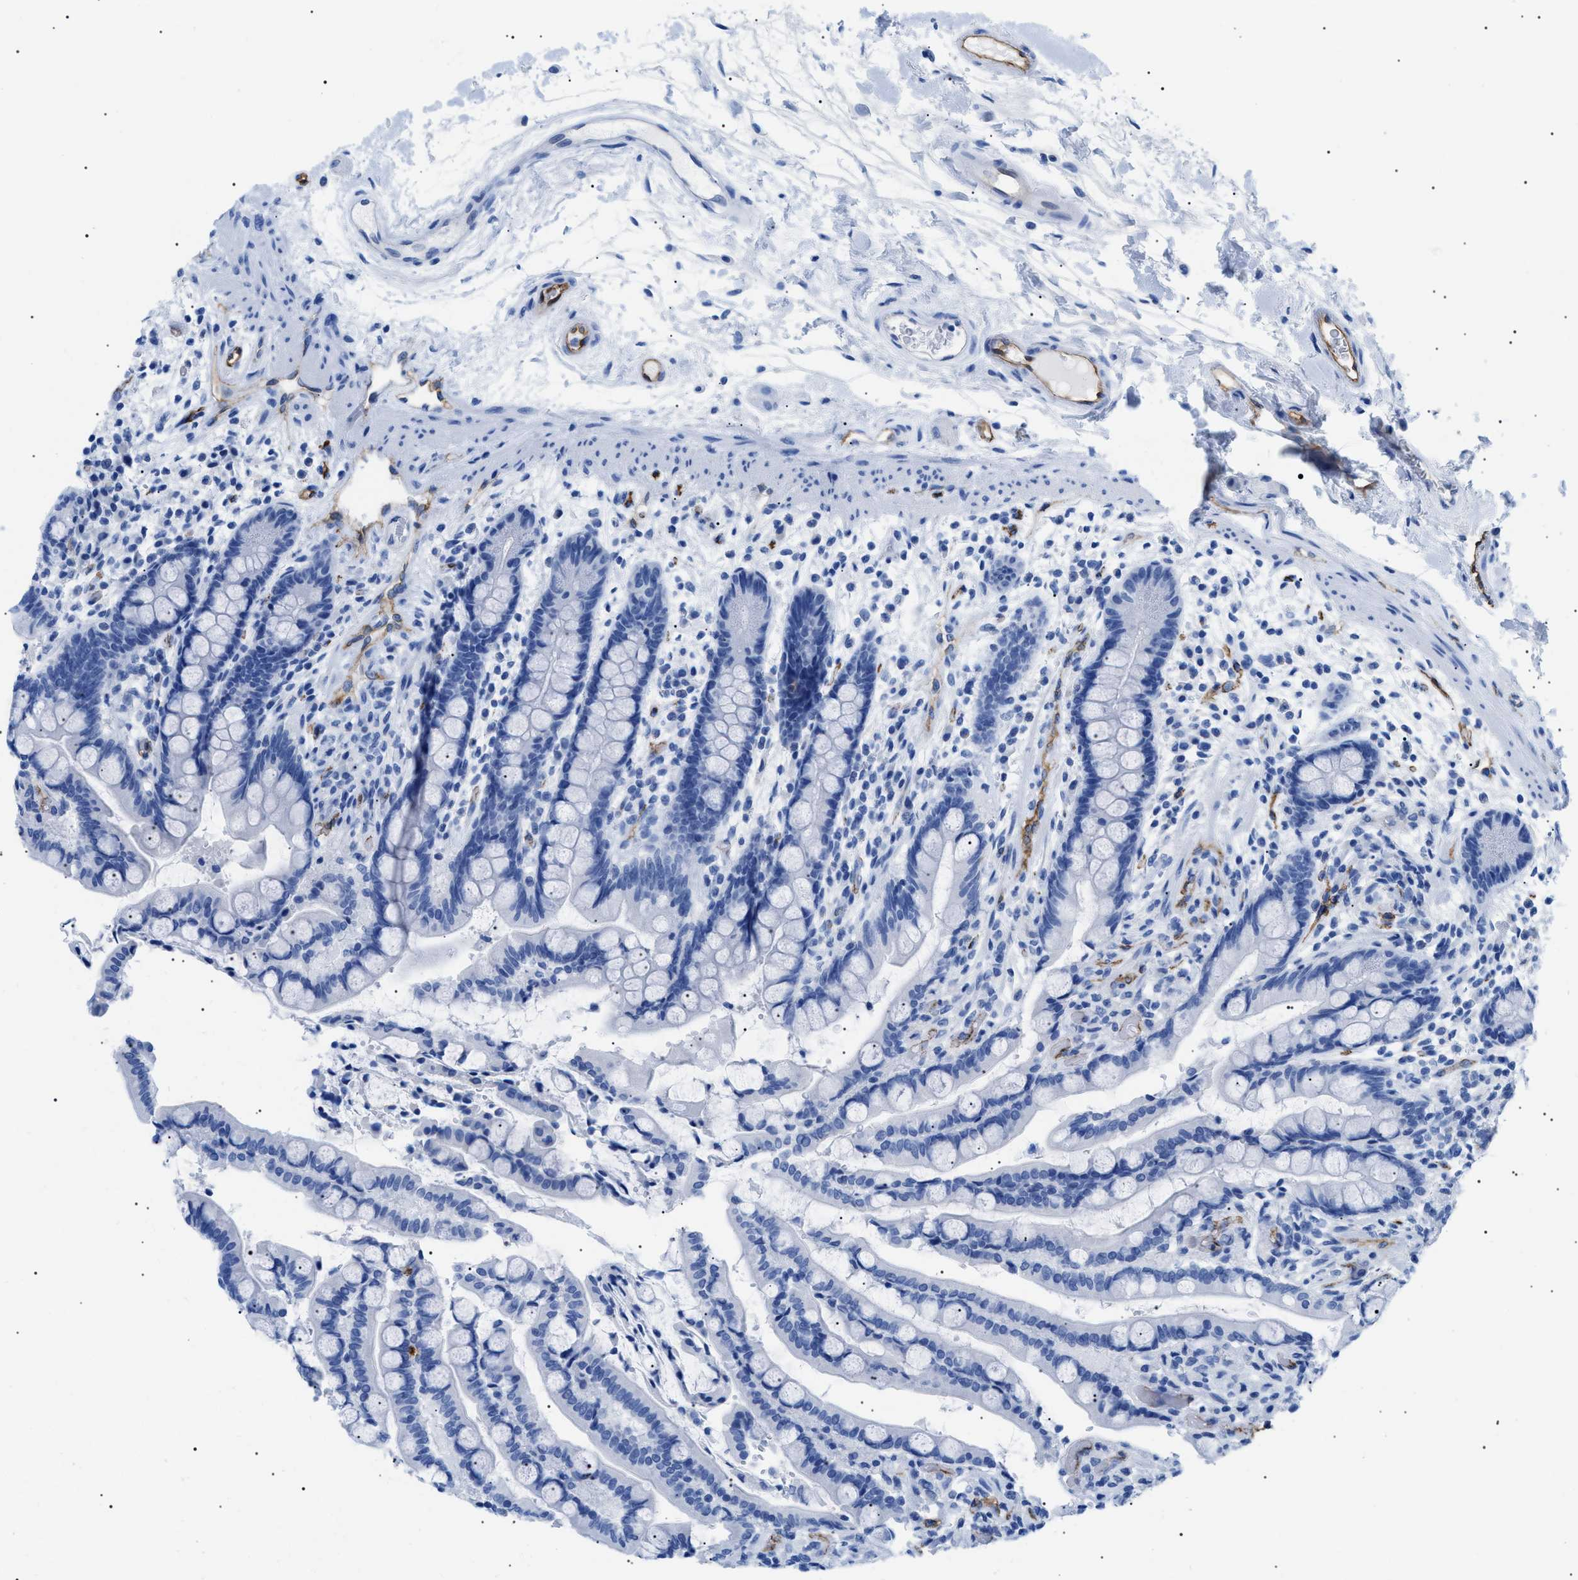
{"staining": {"intensity": "moderate", "quantity": "25%-75%", "location": "cytoplasmic/membranous"}, "tissue": "colon", "cell_type": "Endothelial cells", "image_type": "normal", "snomed": [{"axis": "morphology", "description": "Normal tissue, NOS"}, {"axis": "topography", "description": "Colon"}], "caption": "Immunohistochemical staining of benign human colon shows 25%-75% levels of moderate cytoplasmic/membranous protein staining in approximately 25%-75% of endothelial cells. Using DAB (brown) and hematoxylin (blue) stains, captured at high magnification using brightfield microscopy.", "gene": "PODXL", "patient": {"sex": "male", "age": 73}}